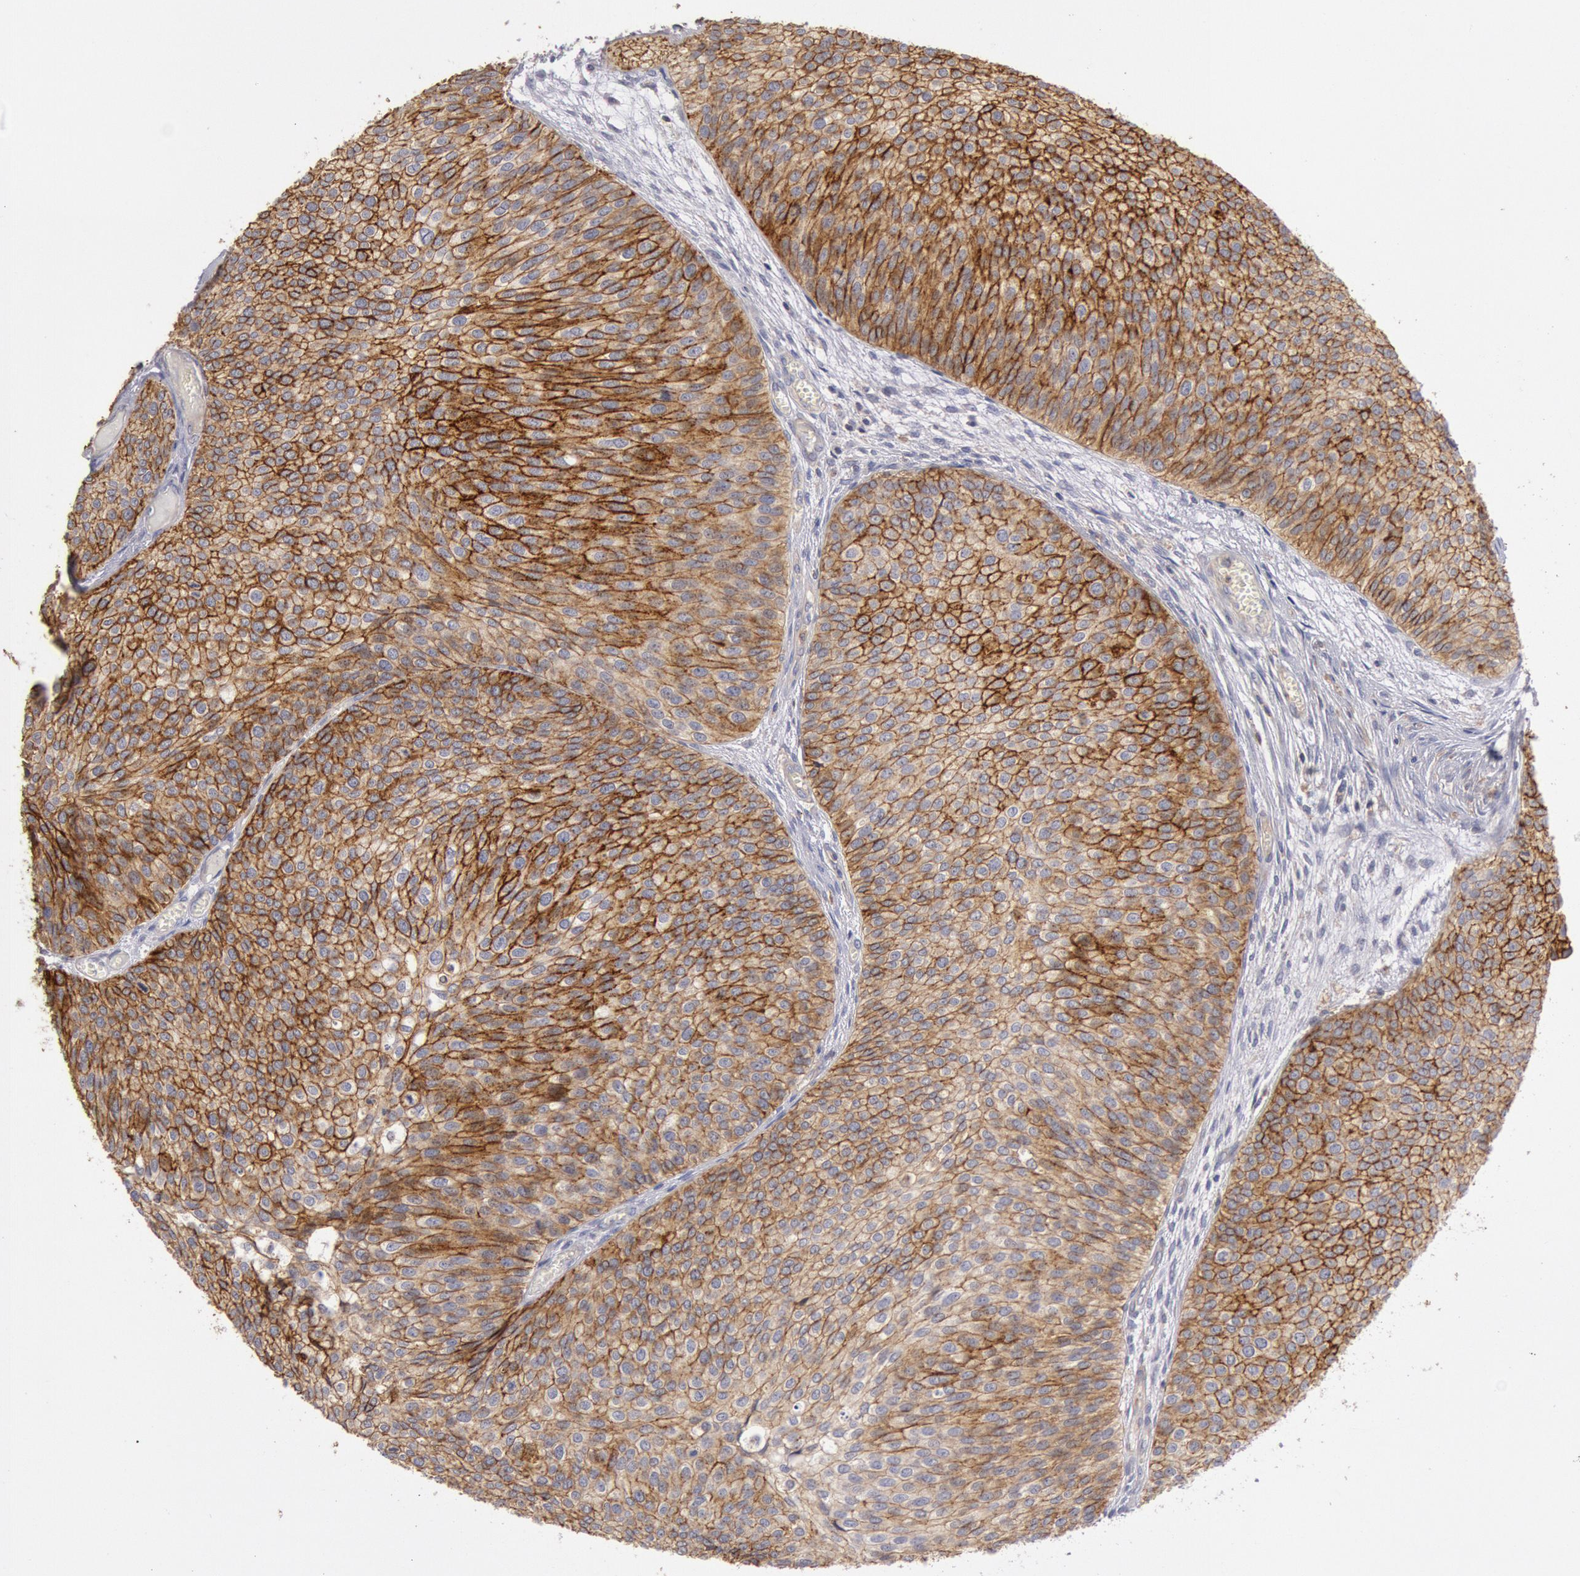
{"staining": {"intensity": "moderate", "quantity": ">75%", "location": "cytoplasmic/membranous"}, "tissue": "urothelial cancer", "cell_type": "Tumor cells", "image_type": "cancer", "snomed": [{"axis": "morphology", "description": "Urothelial carcinoma, Low grade"}, {"axis": "topography", "description": "Urinary bladder"}], "caption": "Moderate cytoplasmic/membranous positivity for a protein is present in about >75% of tumor cells of low-grade urothelial carcinoma using immunohistochemistry.", "gene": "PIK3R1", "patient": {"sex": "male", "age": 84}}